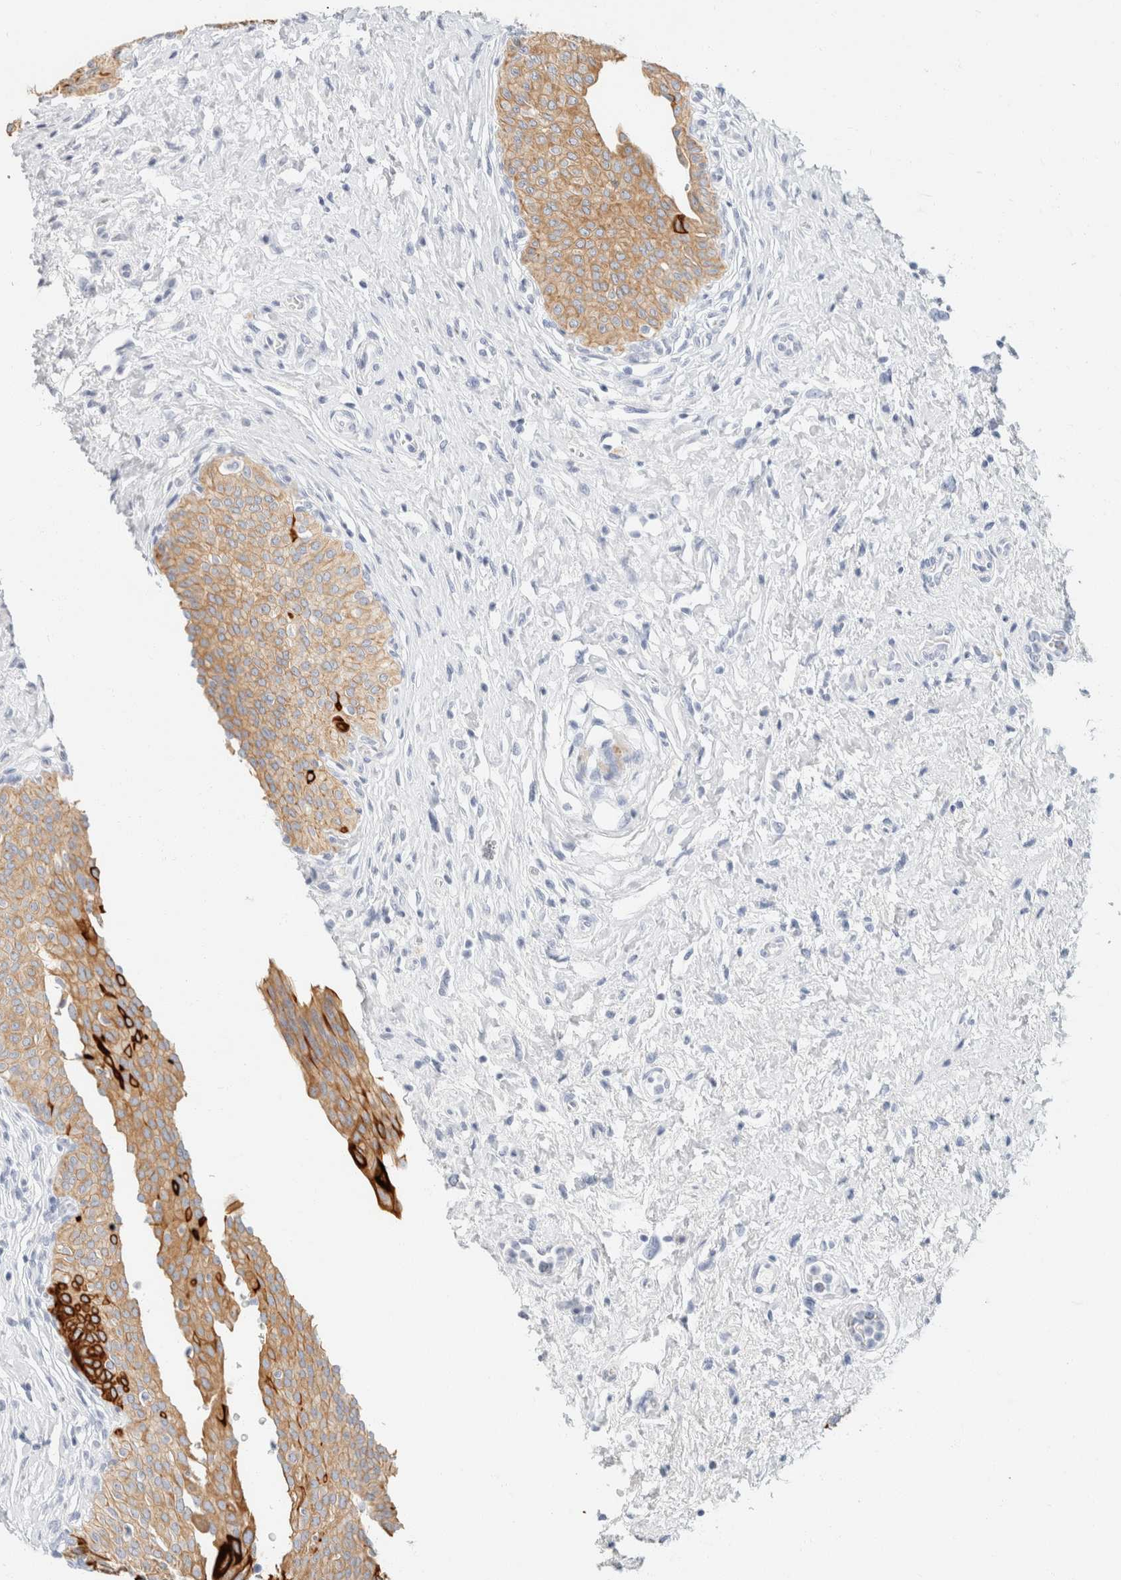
{"staining": {"intensity": "strong", "quantity": "25%-75%", "location": "cytoplasmic/membranous"}, "tissue": "urinary bladder", "cell_type": "Urothelial cells", "image_type": "normal", "snomed": [{"axis": "morphology", "description": "Normal tissue, NOS"}, {"axis": "topography", "description": "Urinary bladder"}], "caption": "A histopathology image showing strong cytoplasmic/membranous expression in approximately 25%-75% of urothelial cells in benign urinary bladder, as visualized by brown immunohistochemical staining.", "gene": "KRT20", "patient": {"sex": "male", "age": 46}}